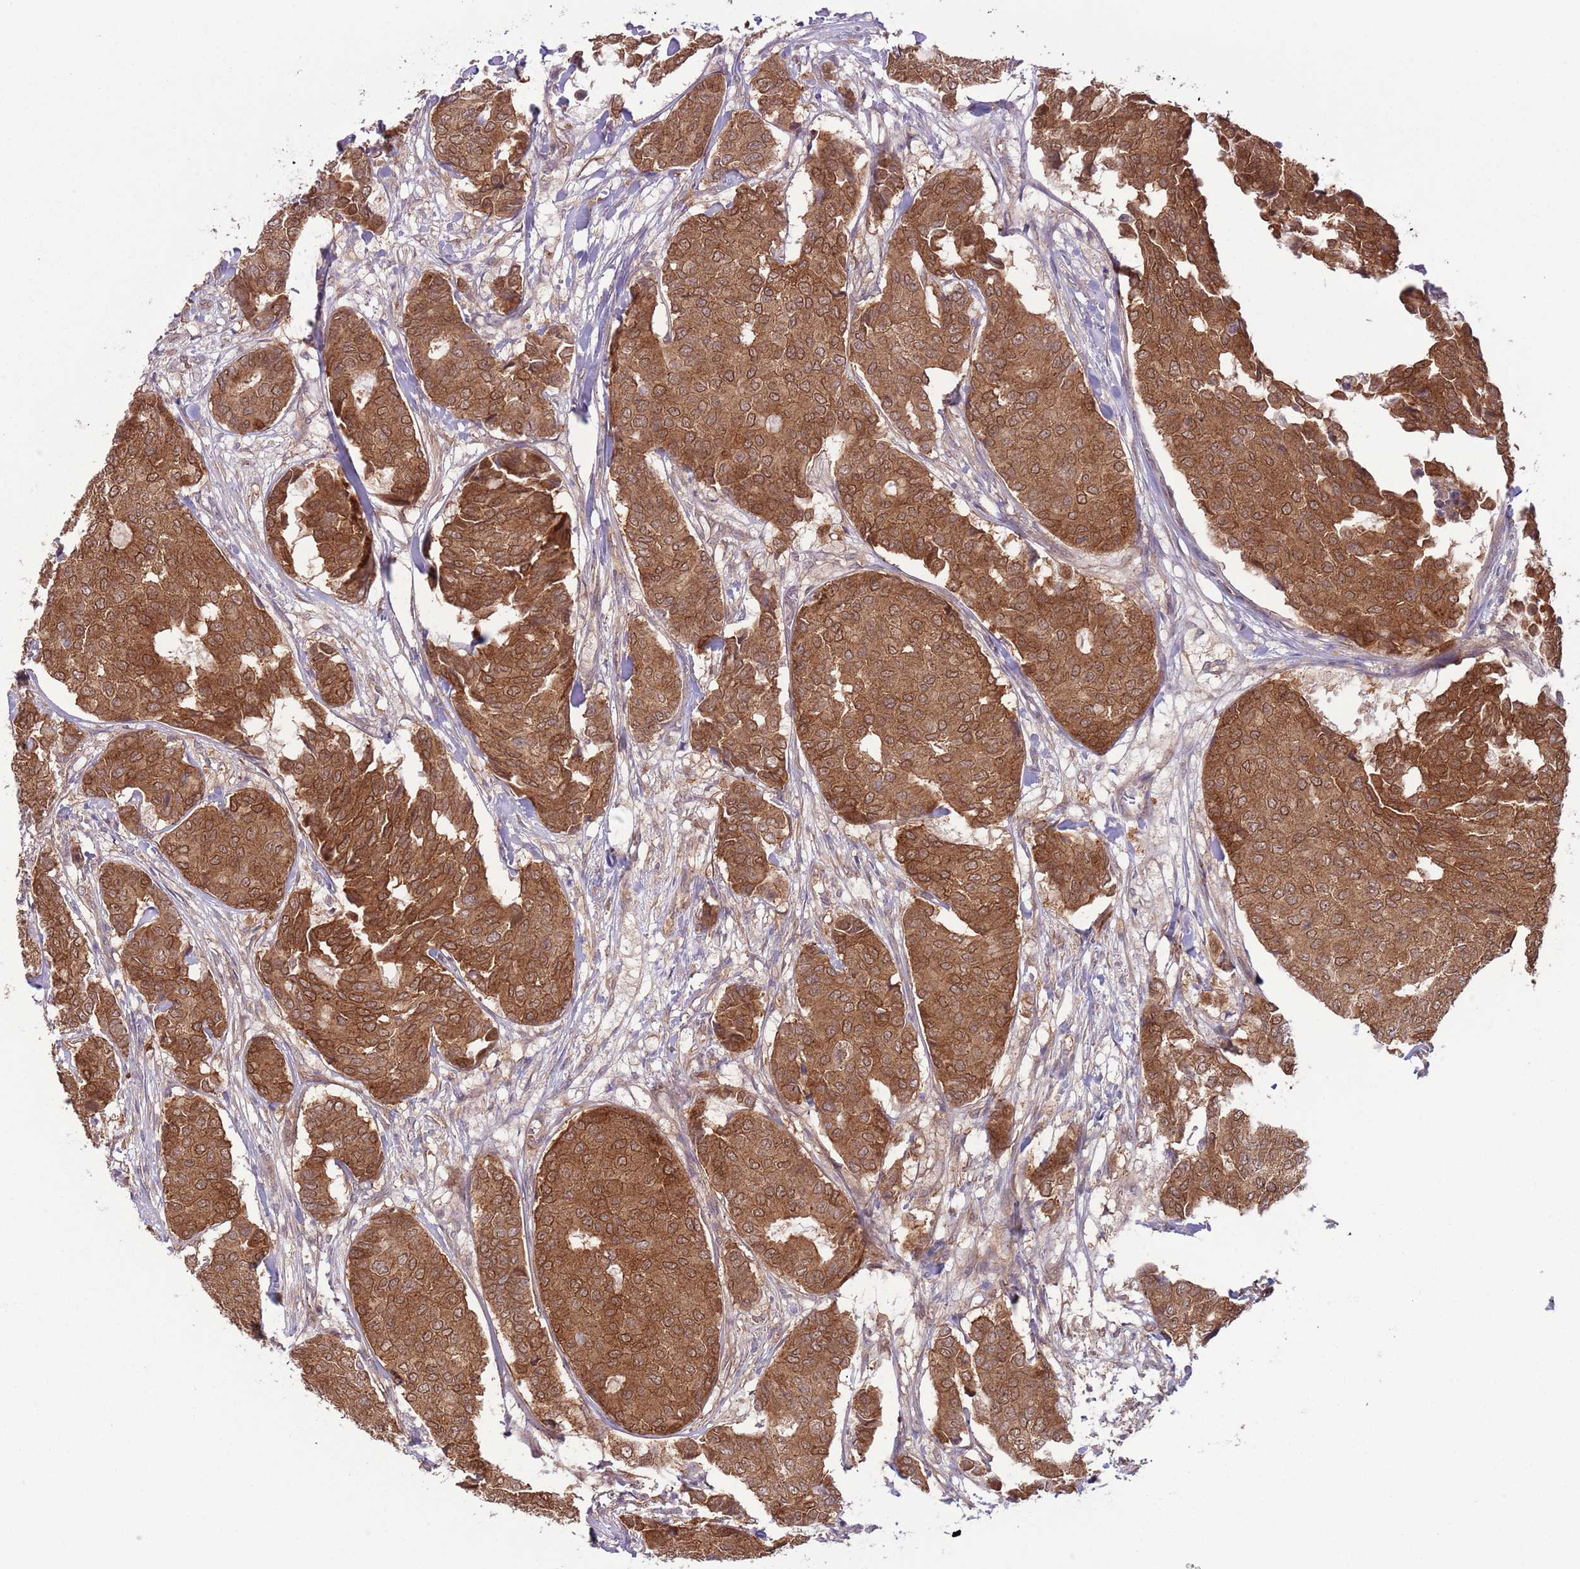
{"staining": {"intensity": "moderate", "quantity": ">75%", "location": "cytoplasmic/membranous"}, "tissue": "breast cancer", "cell_type": "Tumor cells", "image_type": "cancer", "snomed": [{"axis": "morphology", "description": "Duct carcinoma"}, {"axis": "topography", "description": "Breast"}], "caption": "Breast infiltrating ductal carcinoma stained for a protein (brown) demonstrates moderate cytoplasmic/membranous positive positivity in approximately >75% of tumor cells.", "gene": "COPE", "patient": {"sex": "female", "age": 75}}